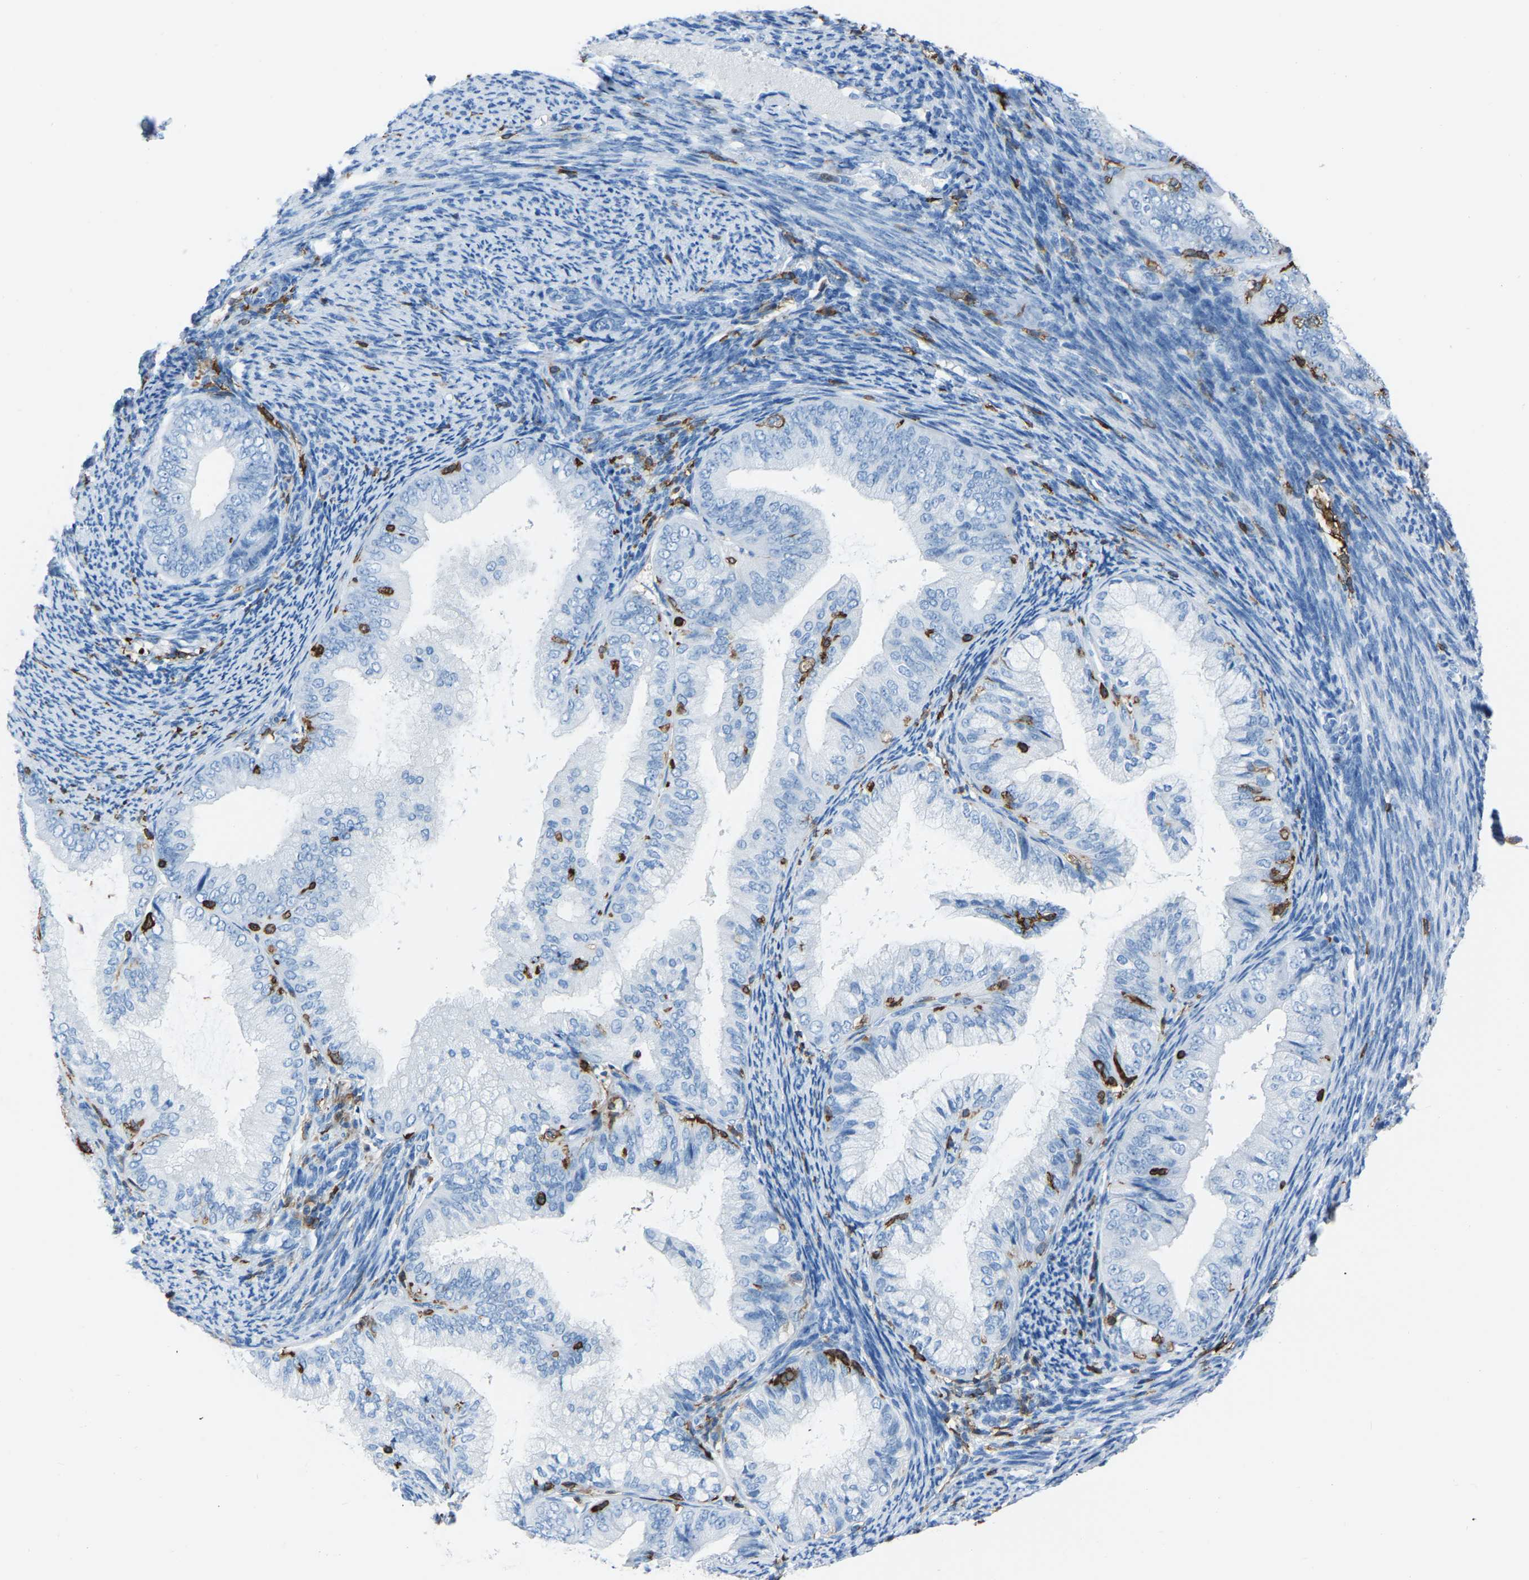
{"staining": {"intensity": "negative", "quantity": "none", "location": "none"}, "tissue": "endometrial cancer", "cell_type": "Tumor cells", "image_type": "cancer", "snomed": [{"axis": "morphology", "description": "Adenocarcinoma, NOS"}, {"axis": "topography", "description": "Endometrium"}], "caption": "The histopathology image reveals no staining of tumor cells in endometrial cancer (adenocarcinoma). (Stains: DAB IHC with hematoxylin counter stain, Microscopy: brightfield microscopy at high magnification).", "gene": "LSP1", "patient": {"sex": "female", "age": 63}}